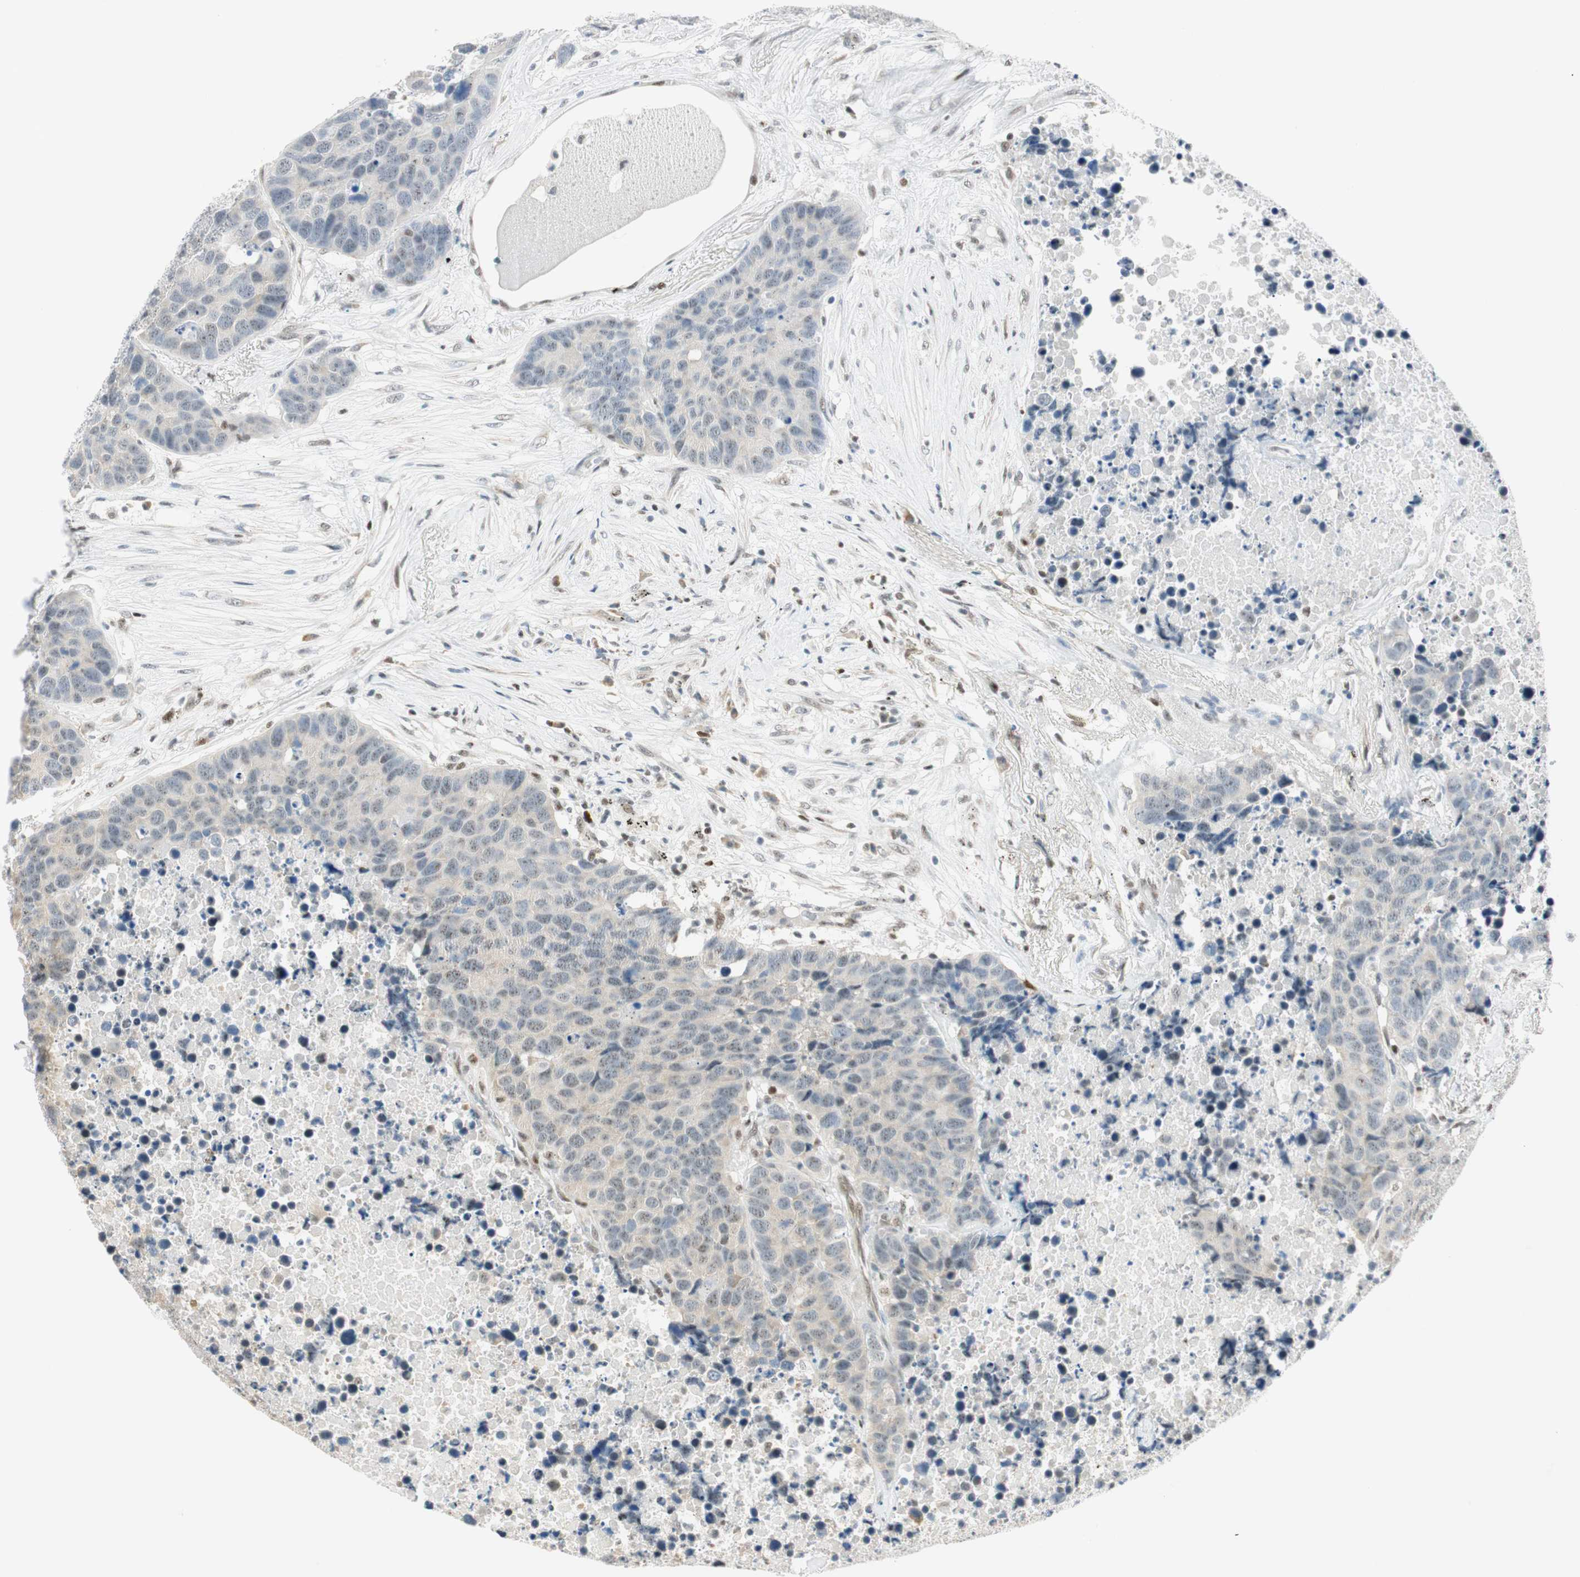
{"staining": {"intensity": "negative", "quantity": "none", "location": "none"}, "tissue": "carcinoid", "cell_type": "Tumor cells", "image_type": "cancer", "snomed": [{"axis": "morphology", "description": "Carcinoid, malignant, NOS"}, {"axis": "topography", "description": "Lung"}], "caption": "The micrograph exhibits no significant staining in tumor cells of carcinoid.", "gene": "MSX2", "patient": {"sex": "male", "age": 60}}